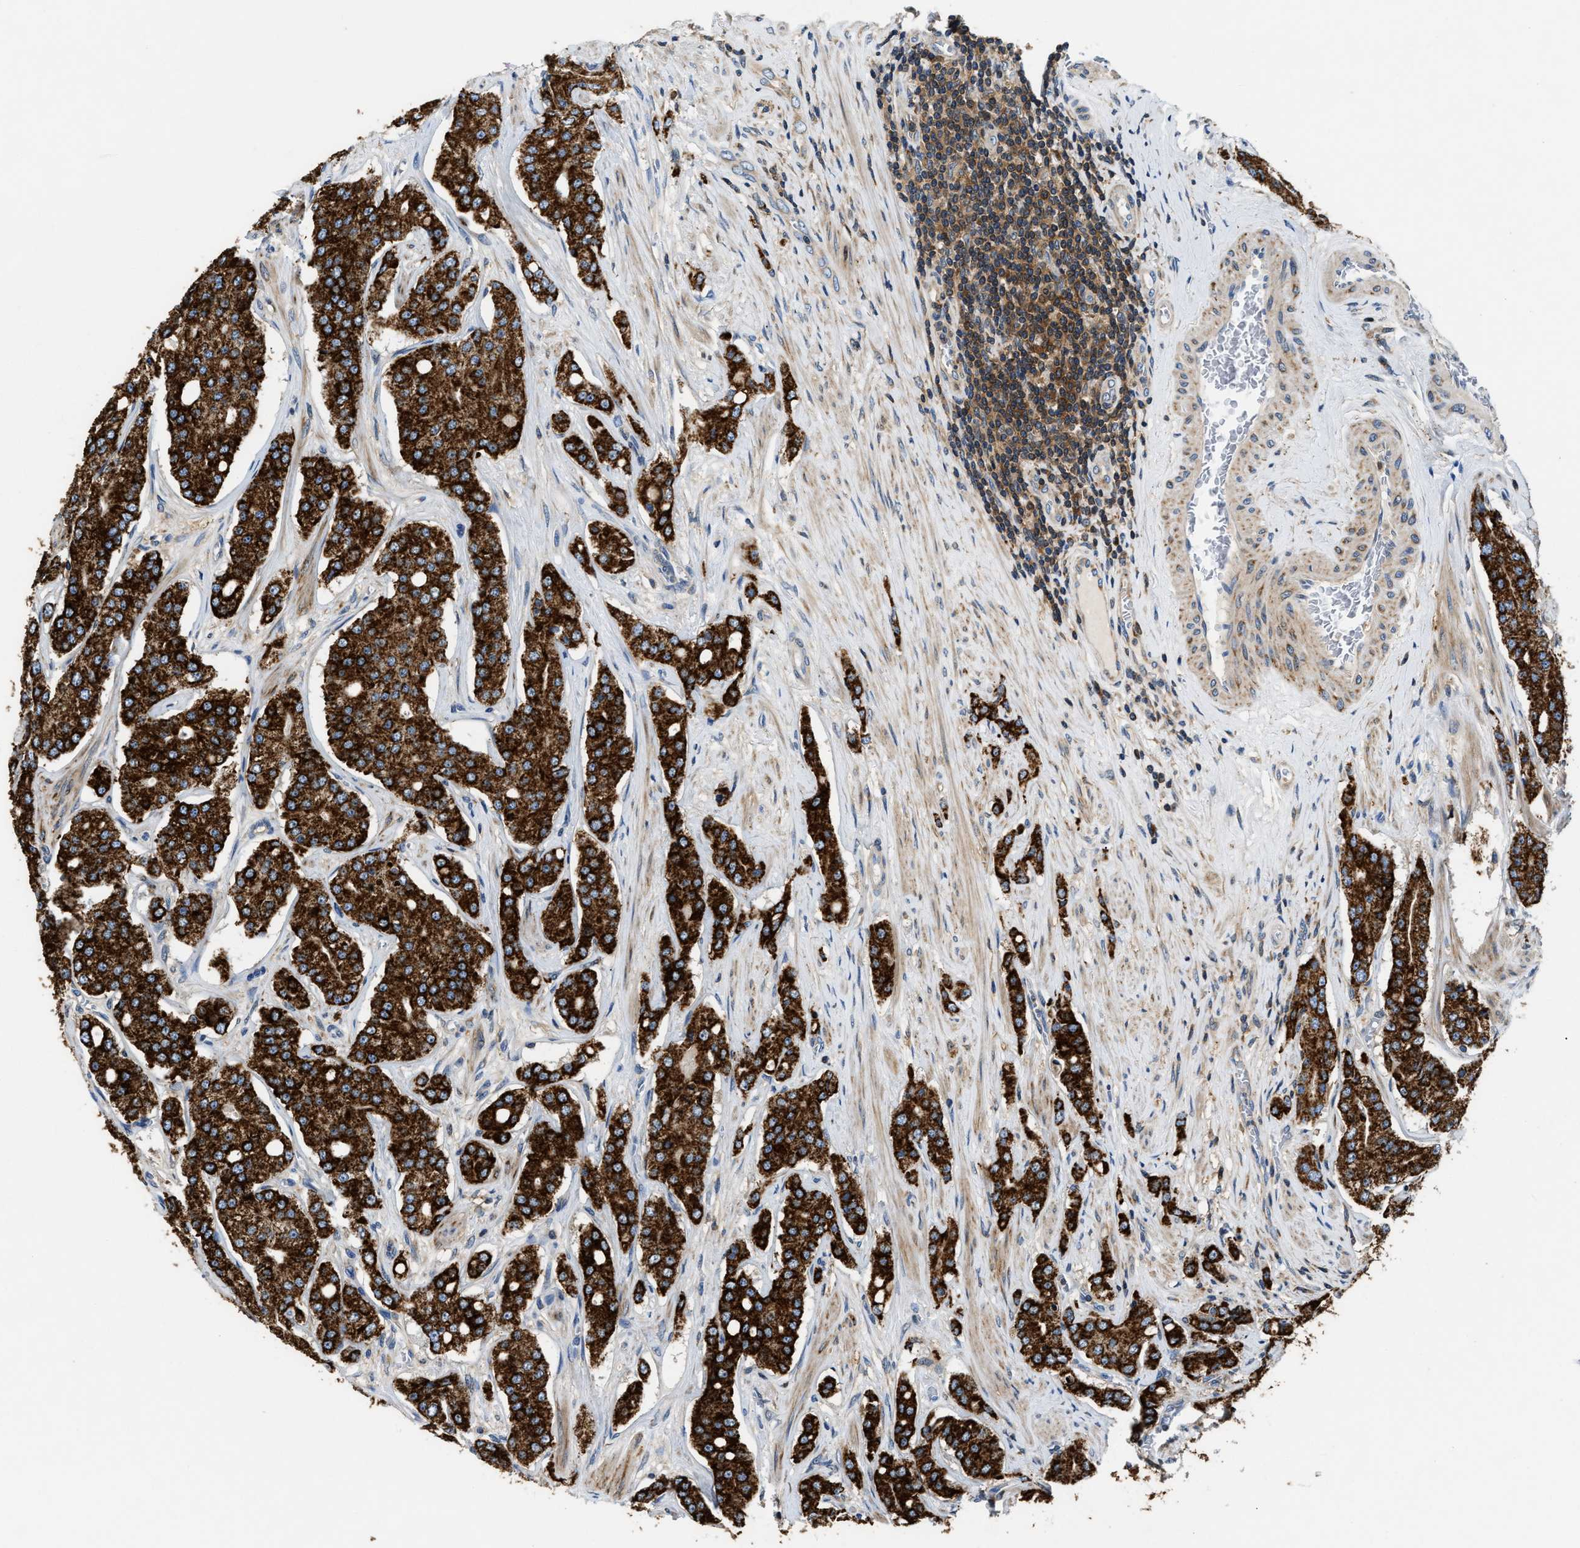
{"staining": {"intensity": "strong", "quantity": ">75%", "location": "cytoplasmic/membranous"}, "tissue": "prostate cancer", "cell_type": "Tumor cells", "image_type": "cancer", "snomed": [{"axis": "morphology", "description": "Adenocarcinoma, High grade"}, {"axis": "topography", "description": "Prostate"}], "caption": "A photomicrograph of prostate high-grade adenocarcinoma stained for a protein shows strong cytoplasmic/membranous brown staining in tumor cells.", "gene": "CCM2", "patient": {"sex": "male", "age": 71}}